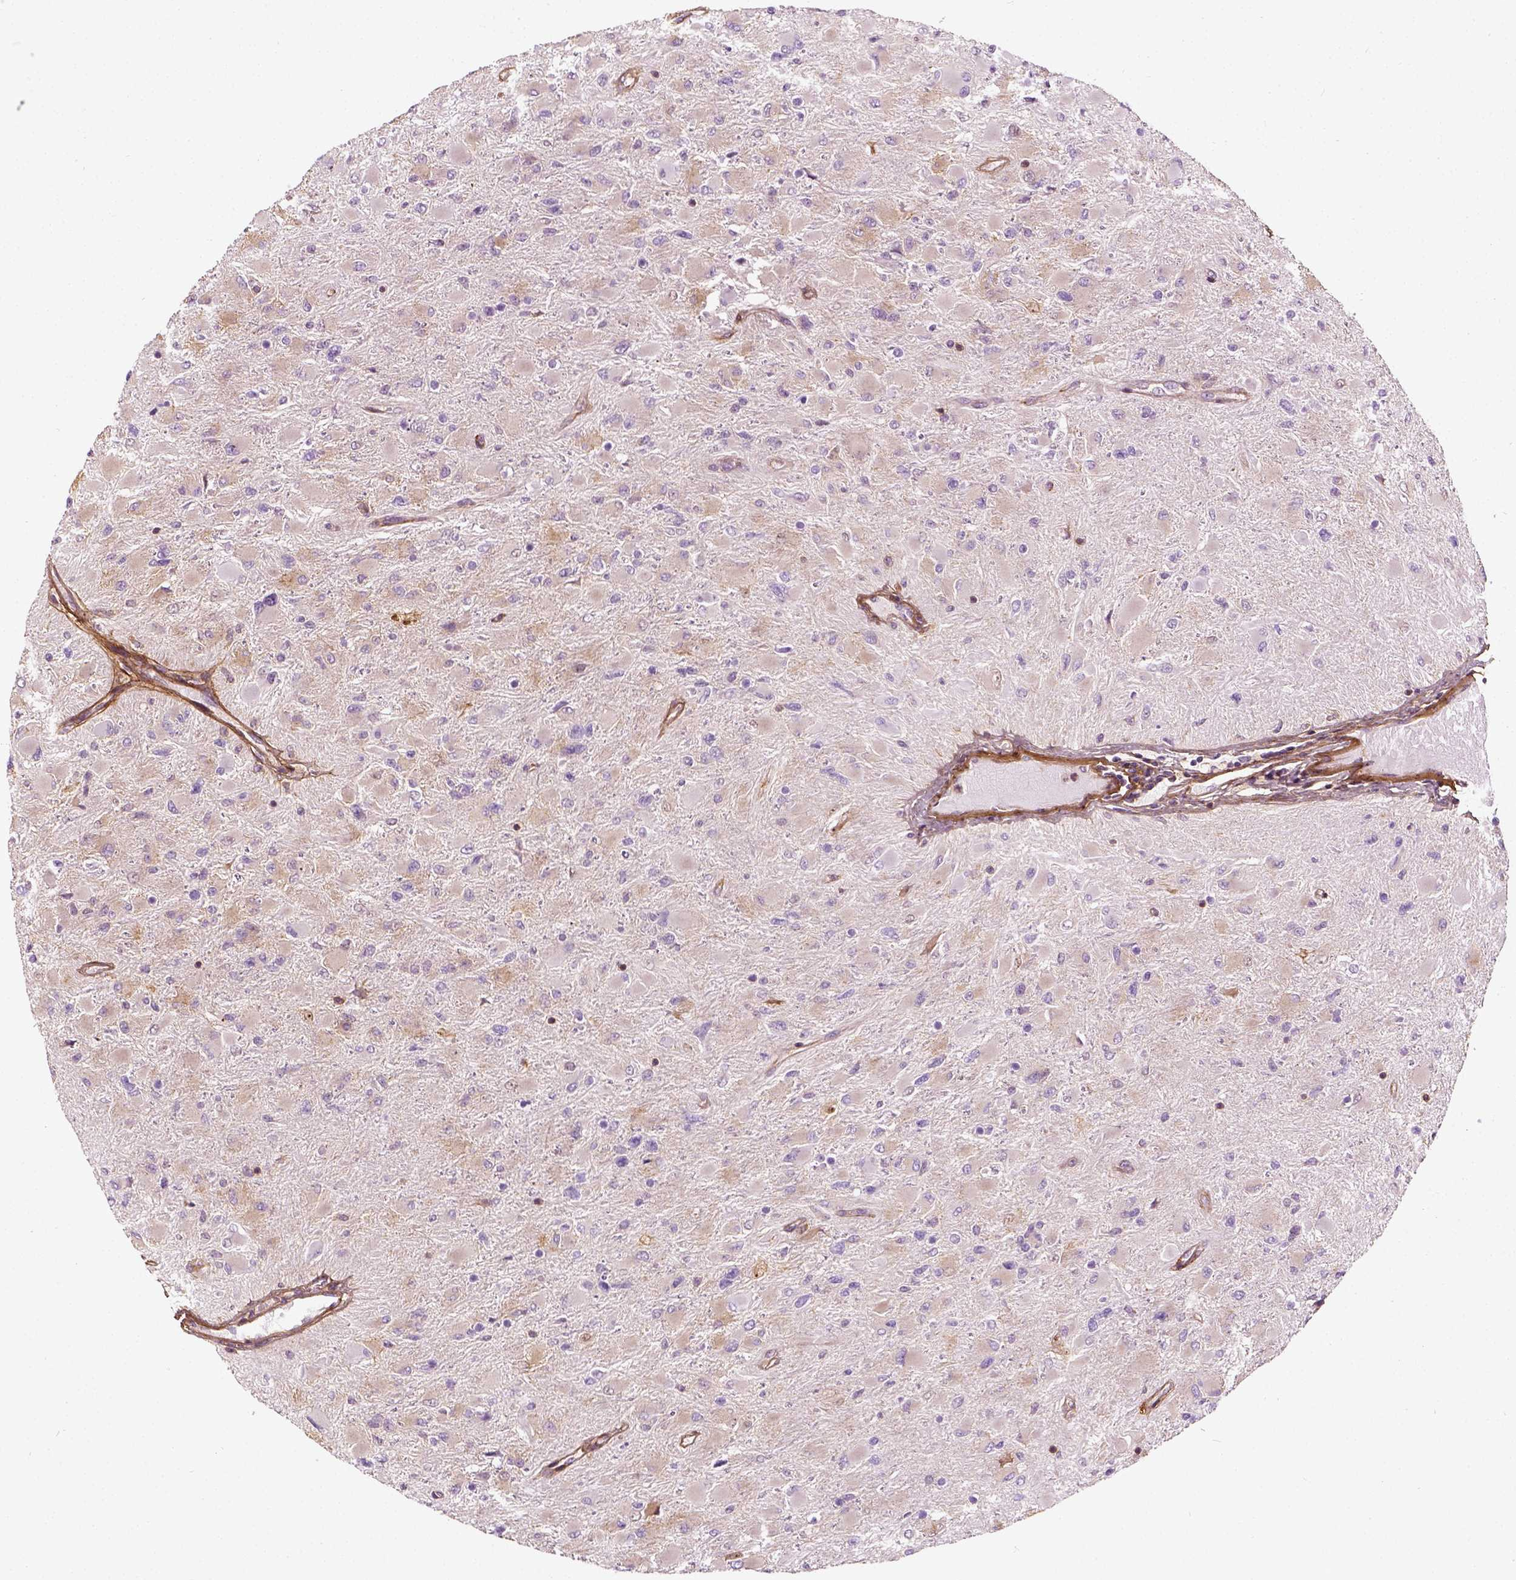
{"staining": {"intensity": "weak", "quantity": "25%-75%", "location": "cytoplasmic/membranous"}, "tissue": "glioma", "cell_type": "Tumor cells", "image_type": "cancer", "snomed": [{"axis": "morphology", "description": "Glioma, malignant, High grade"}, {"axis": "topography", "description": "Cerebral cortex"}], "caption": "Protein staining exhibits weak cytoplasmic/membranous positivity in approximately 25%-75% of tumor cells in malignant high-grade glioma.", "gene": "COL6A2", "patient": {"sex": "female", "age": 36}}